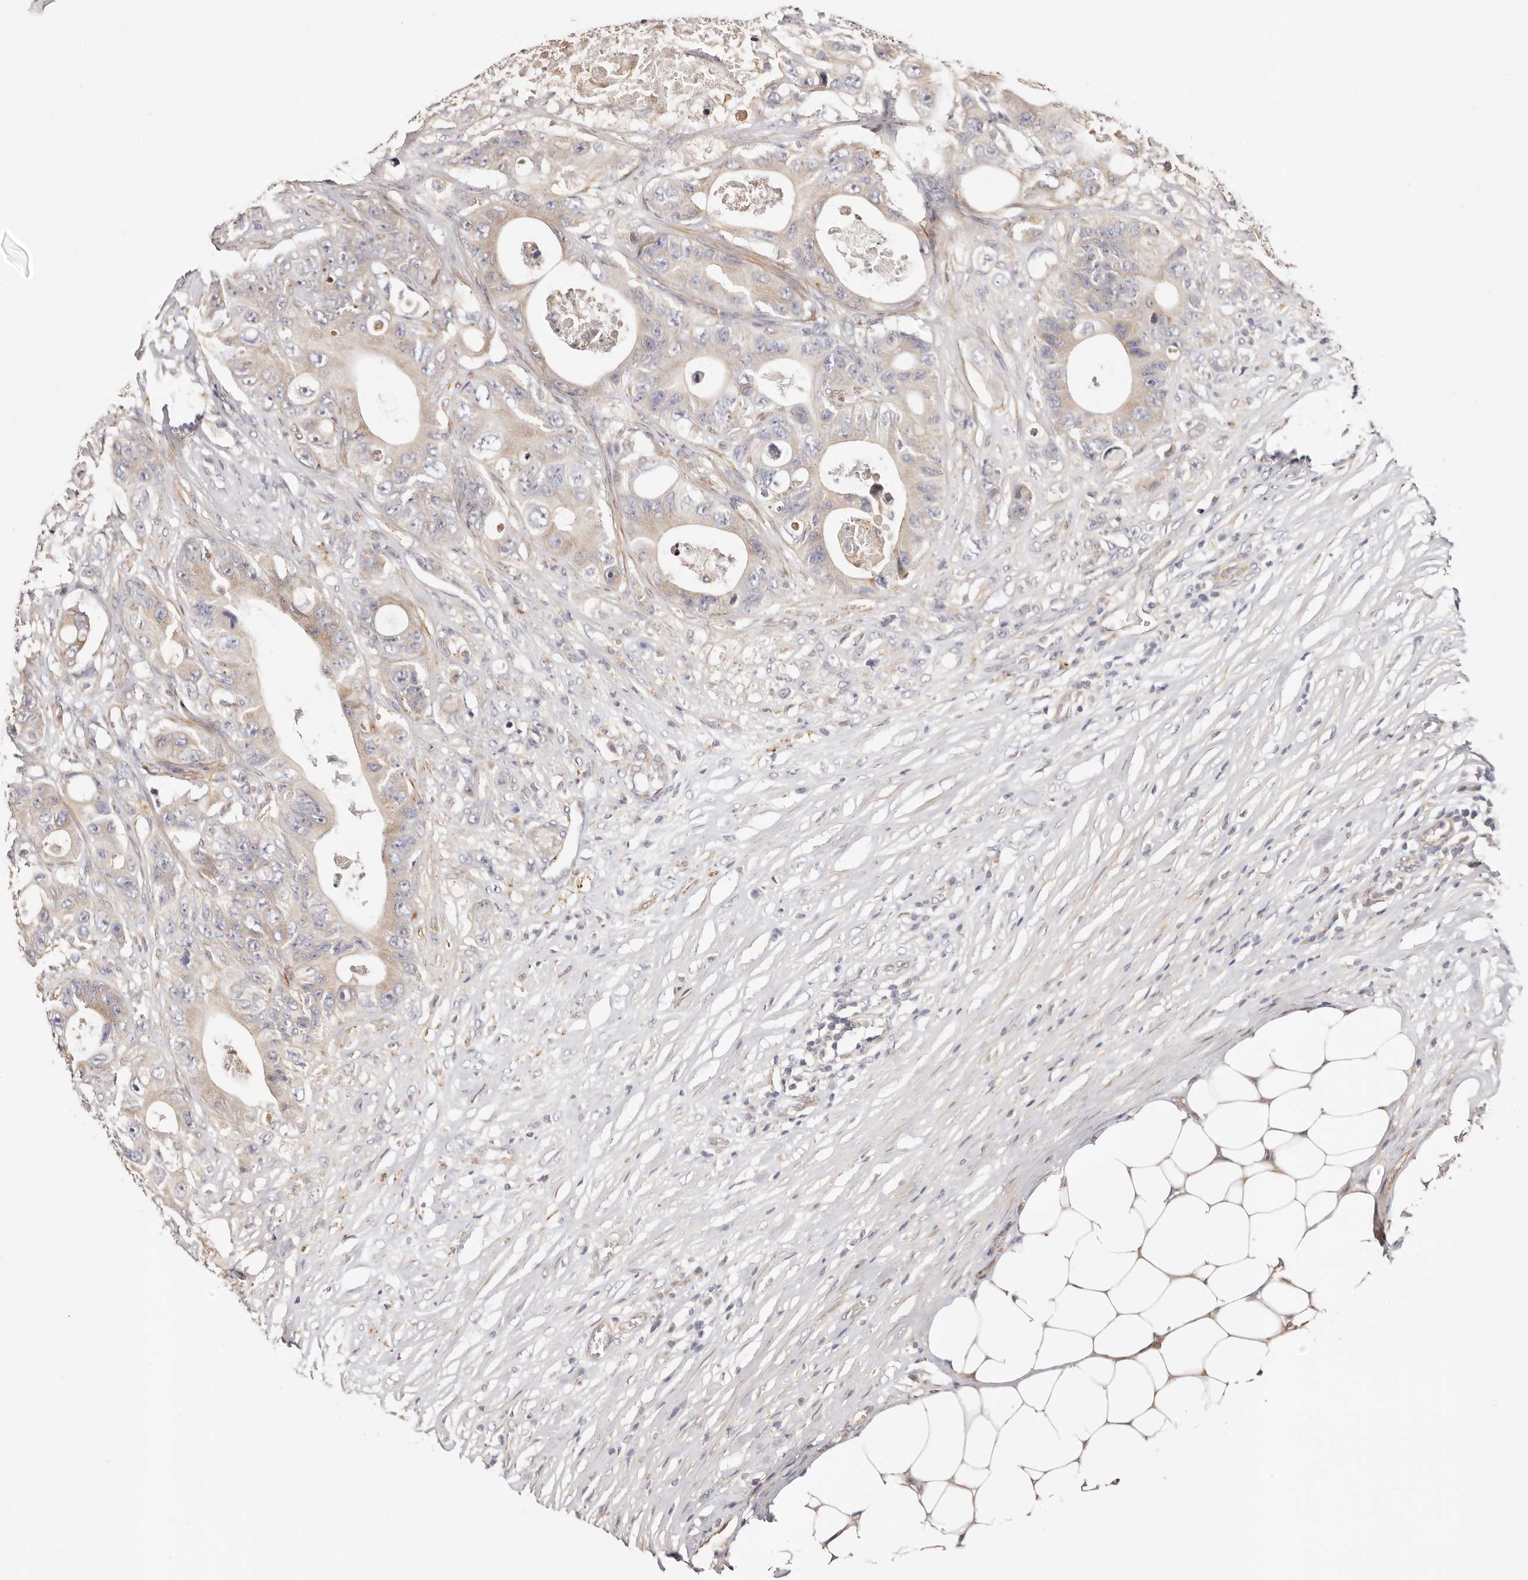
{"staining": {"intensity": "weak", "quantity": "<25%", "location": "cytoplasmic/membranous"}, "tissue": "colorectal cancer", "cell_type": "Tumor cells", "image_type": "cancer", "snomed": [{"axis": "morphology", "description": "Adenocarcinoma, NOS"}, {"axis": "topography", "description": "Colon"}], "caption": "DAB (3,3'-diaminobenzidine) immunohistochemical staining of human colorectal cancer (adenocarcinoma) displays no significant staining in tumor cells.", "gene": "MAPK1", "patient": {"sex": "female", "age": 46}}